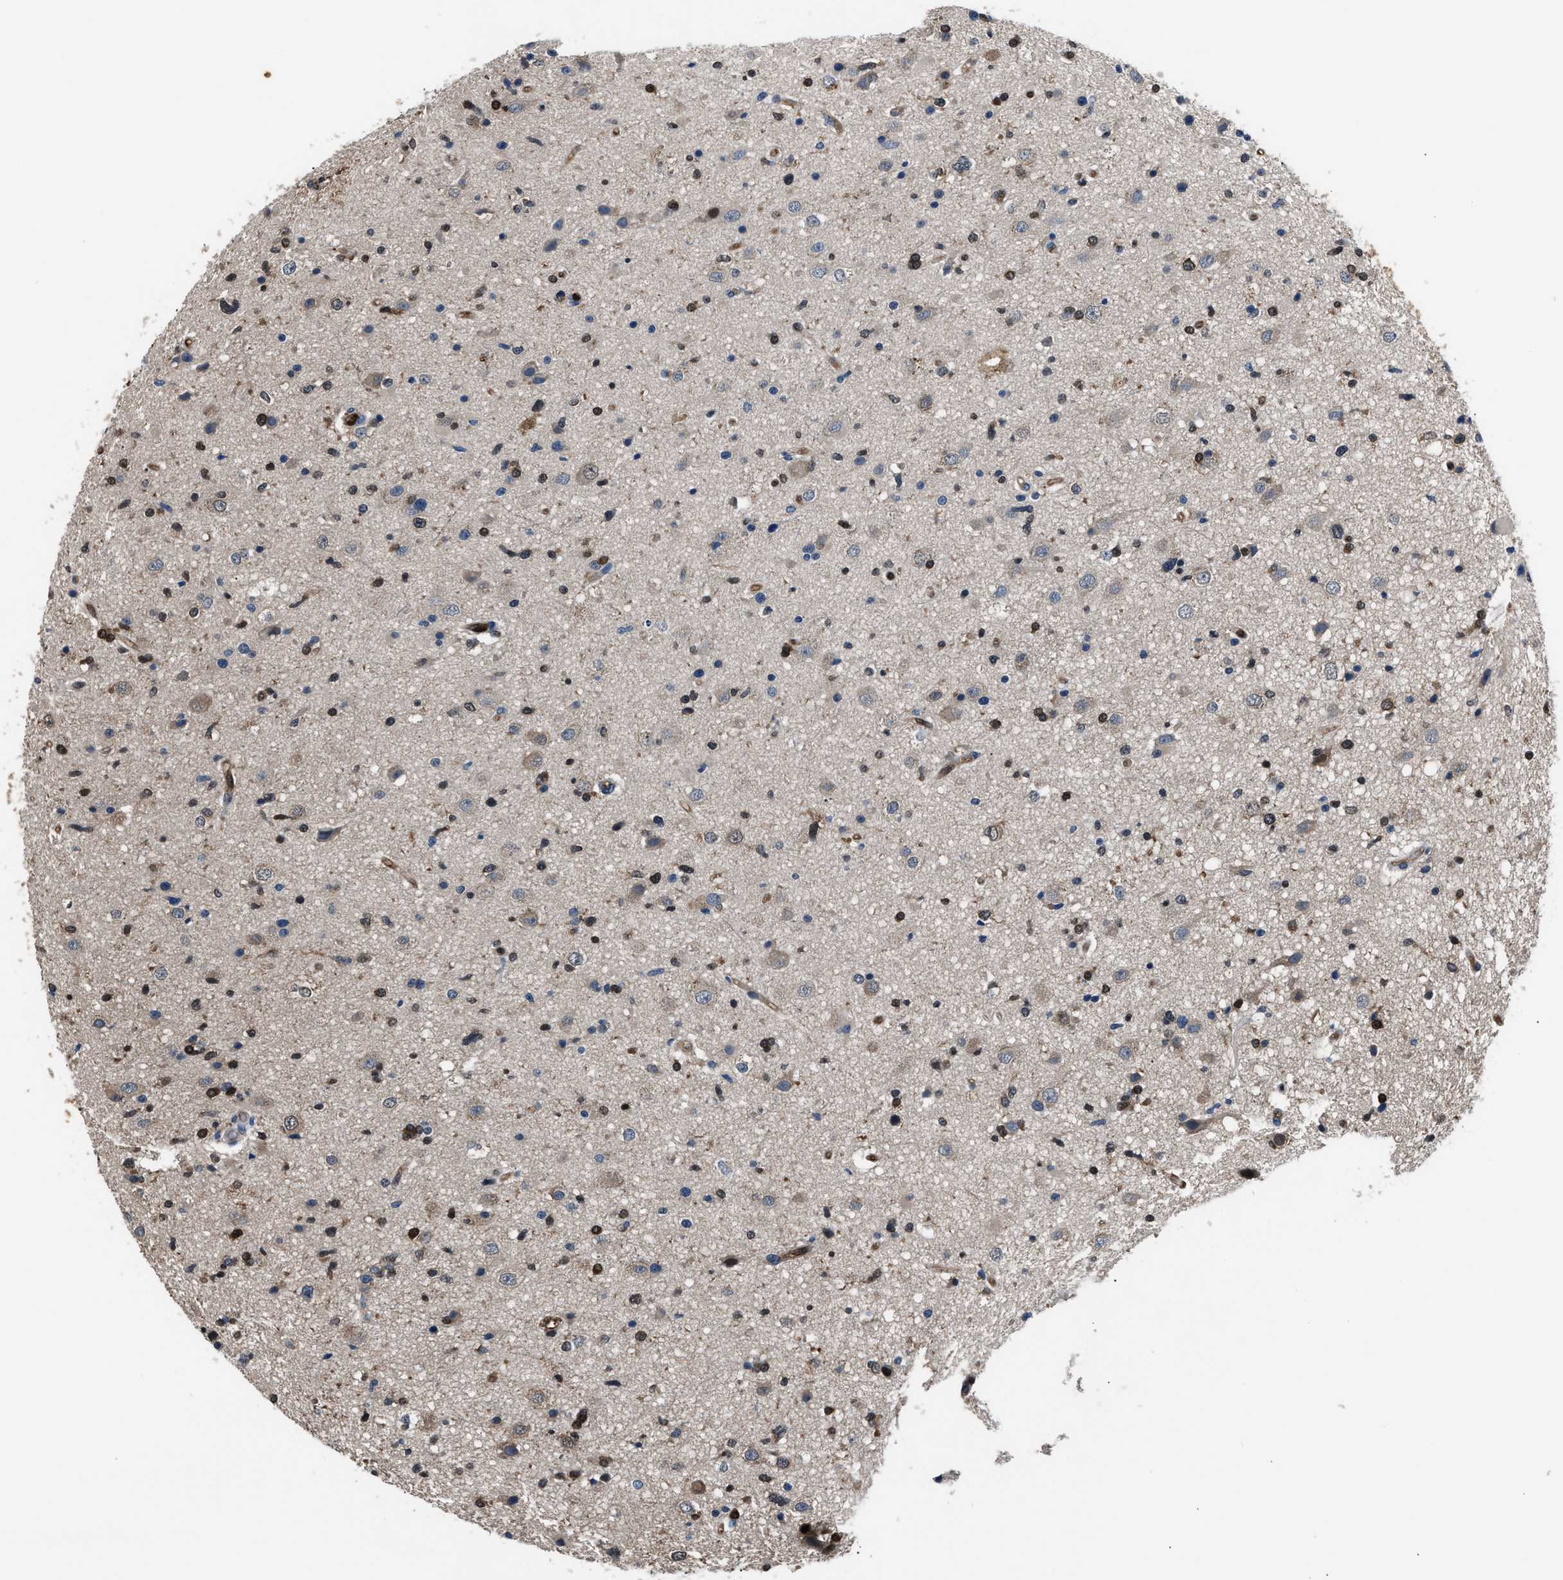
{"staining": {"intensity": "strong", "quantity": "<25%", "location": "cytoplasmic/membranous"}, "tissue": "glioma", "cell_type": "Tumor cells", "image_type": "cancer", "snomed": [{"axis": "morphology", "description": "Glioma, malignant, High grade"}, {"axis": "topography", "description": "Brain"}], "caption": "Protein expression analysis of human glioma reveals strong cytoplasmic/membranous expression in about <25% of tumor cells.", "gene": "PPA1", "patient": {"sex": "male", "age": 33}}